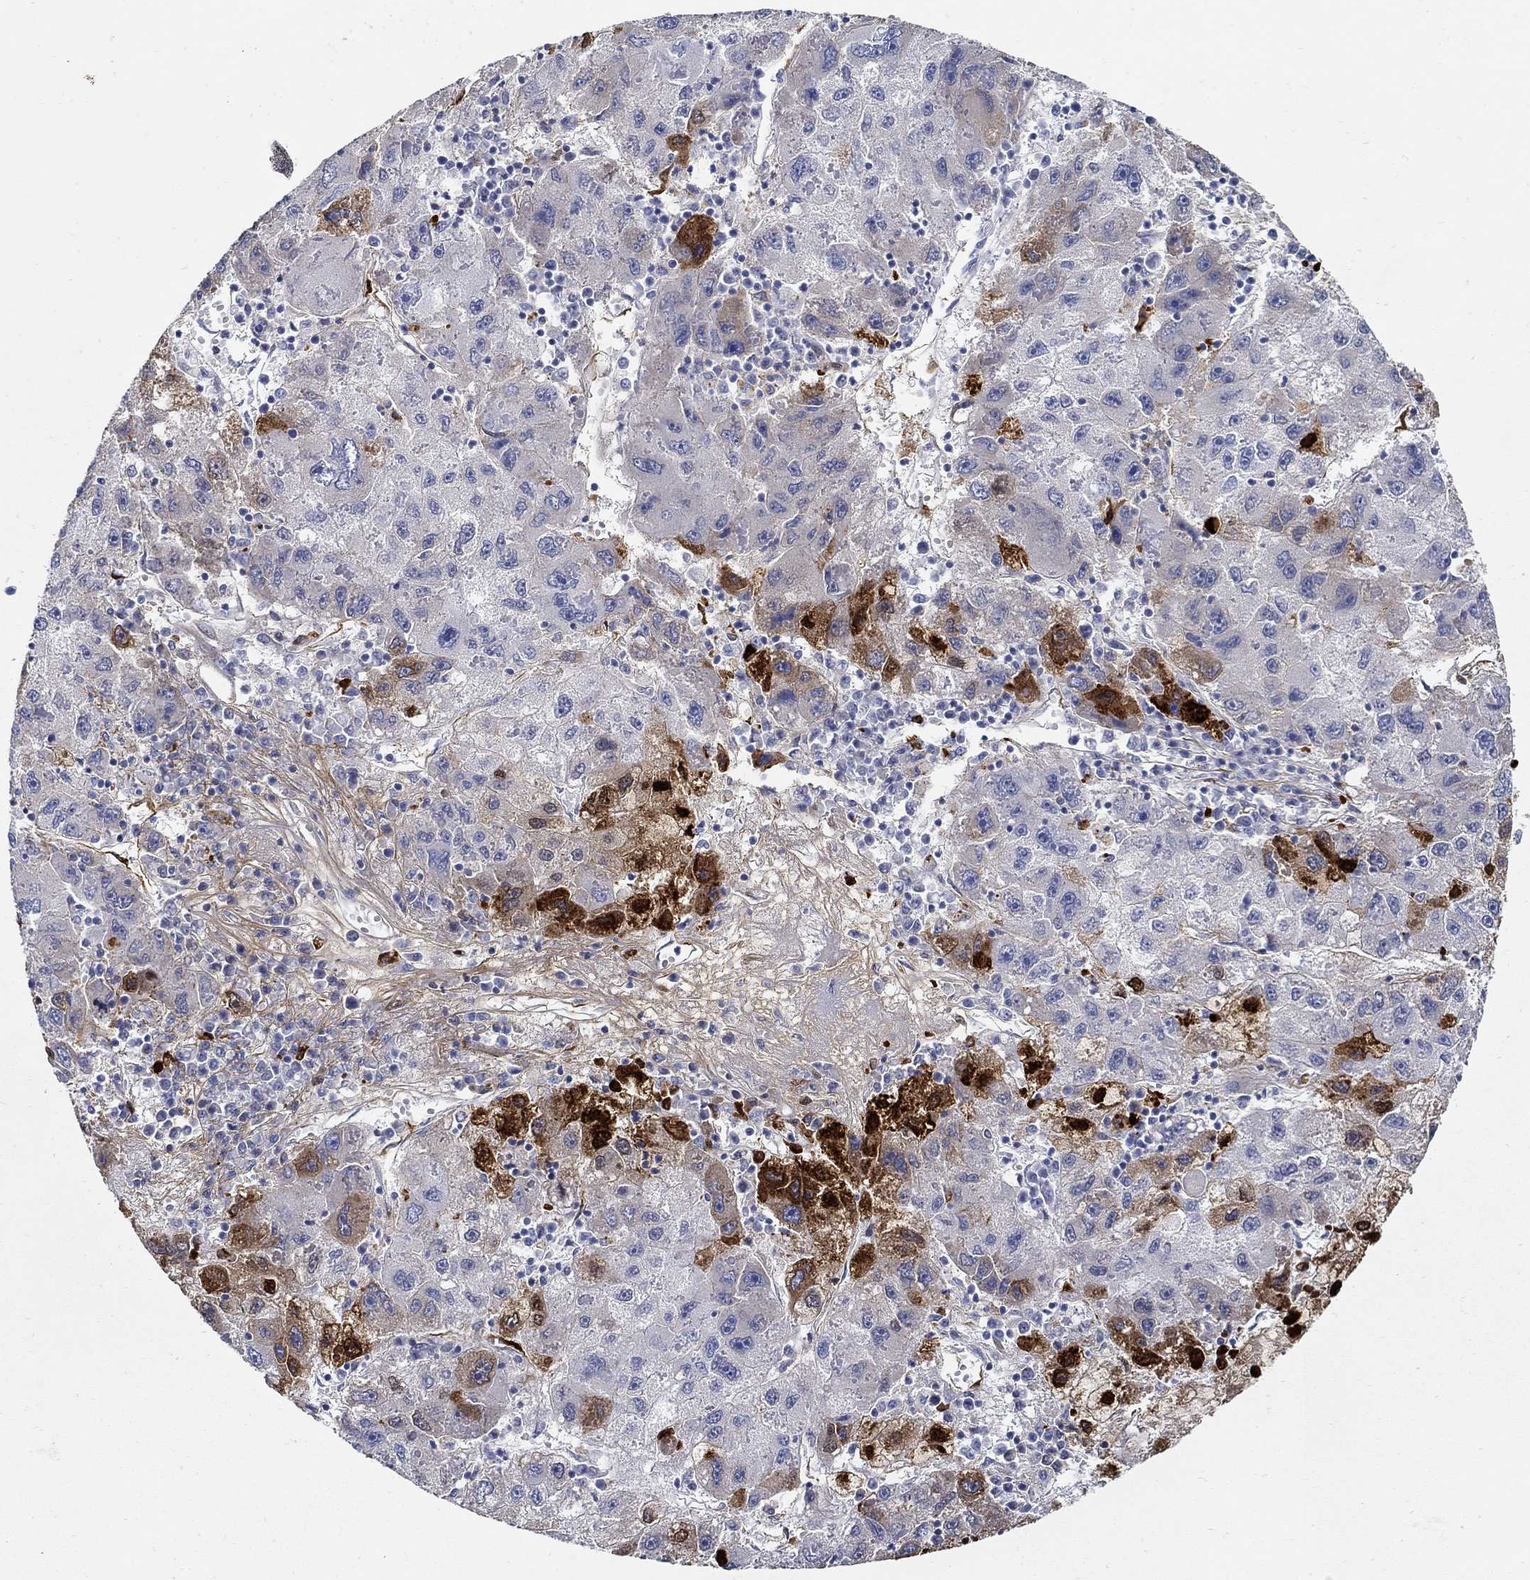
{"staining": {"intensity": "strong", "quantity": "<25%", "location": "cytoplasmic/membranous"}, "tissue": "liver cancer", "cell_type": "Tumor cells", "image_type": "cancer", "snomed": [{"axis": "morphology", "description": "Carcinoma, Hepatocellular, NOS"}, {"axis": "topography", "description": "Liver"}], "caption": "The micrograph exhibits staining of liver cancer (hepatocellular carcinoma), revealing strong cytoplasmic/membranous protein staining (brown color) within tumor cells.", "gene": "TGFBI", "patient": {"sex": "male", "age": 75}}